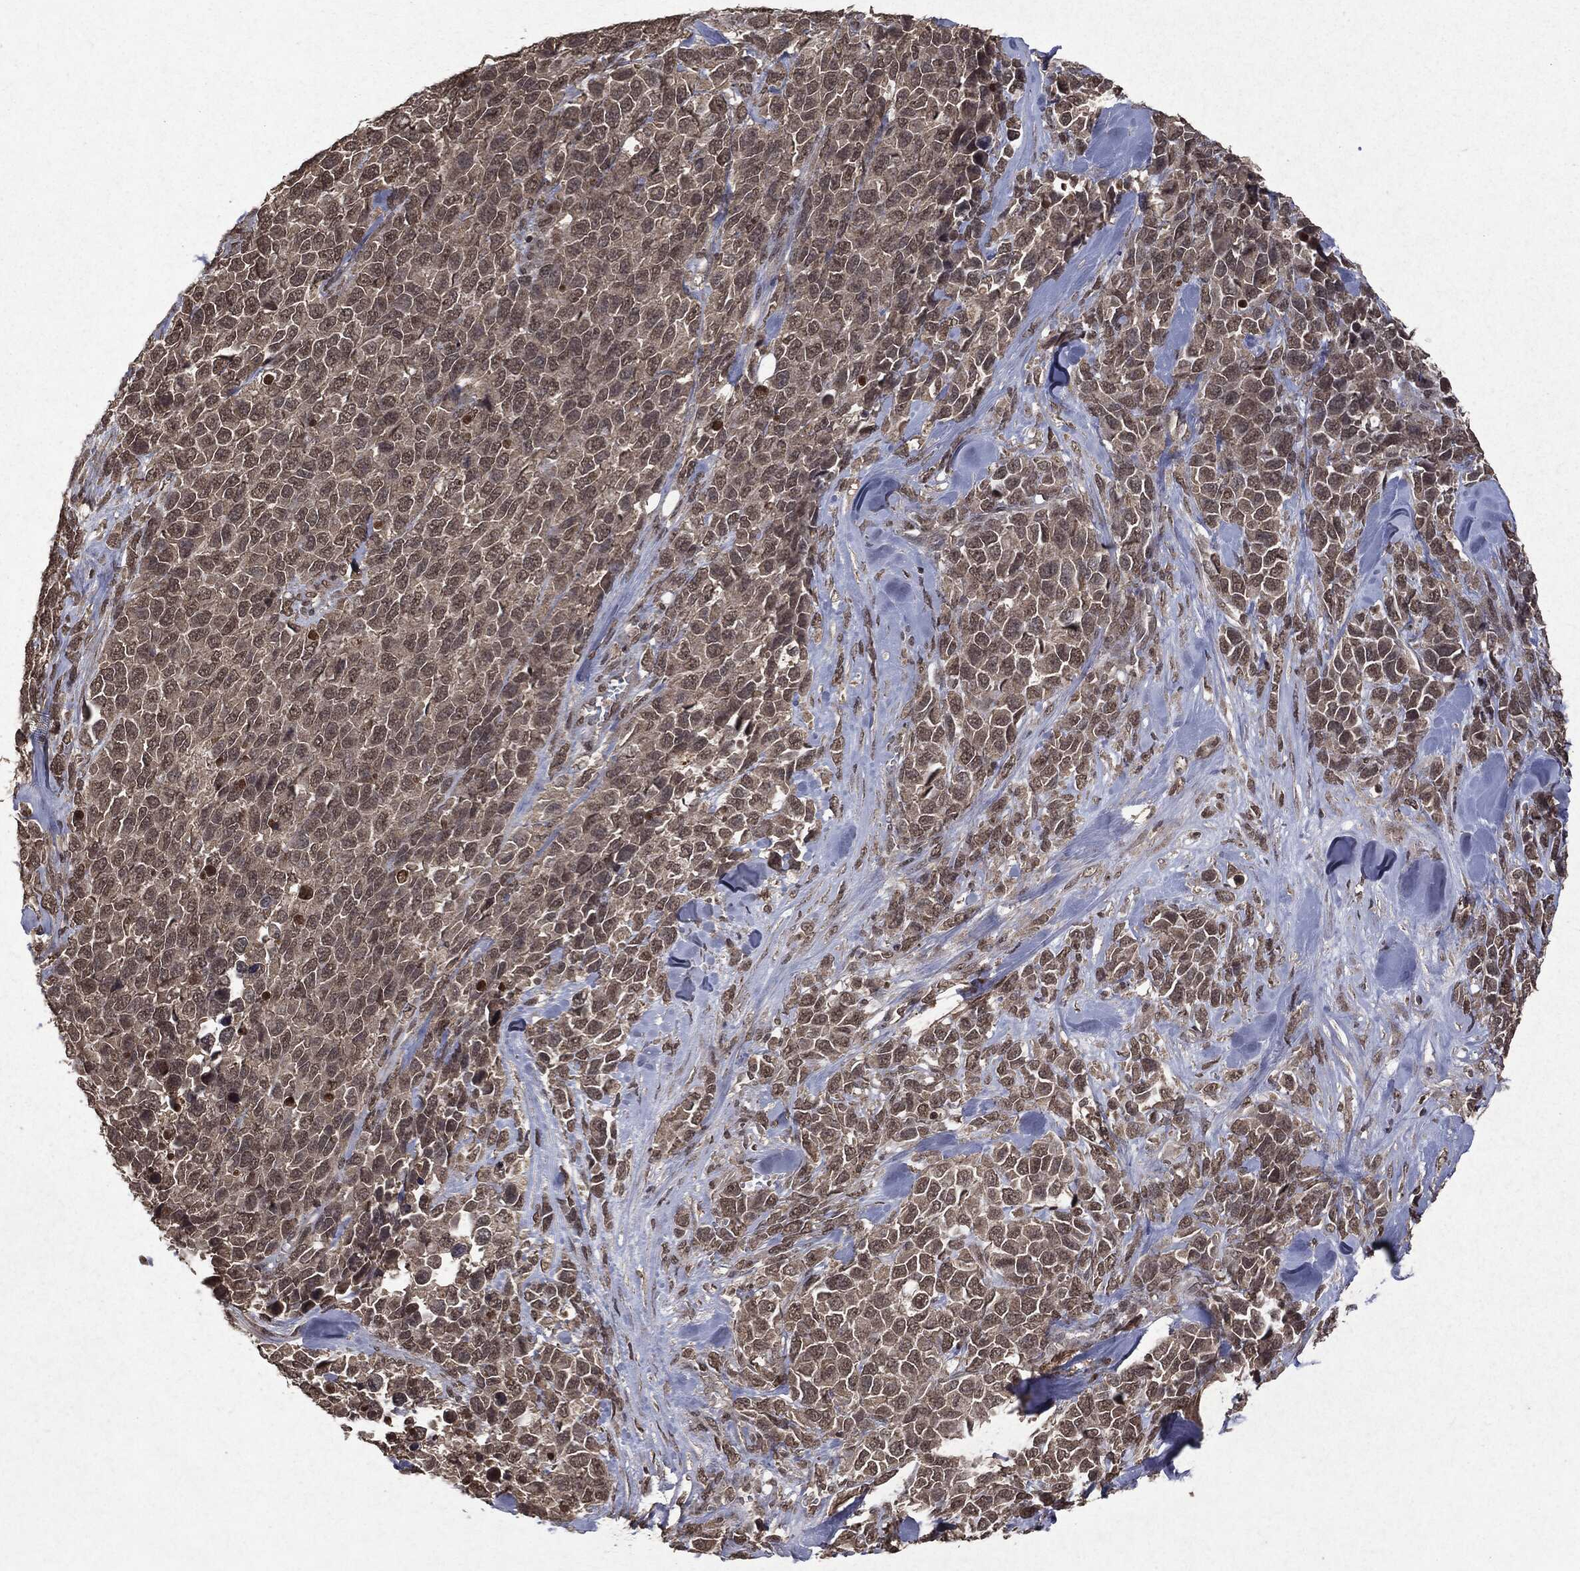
{"staining": {"intensity": "negative", "quantity": "none", "location": "none"}, "tissue": "melanoma", "cell_type": "Tumor cells", "image_type": "cancer", "snomed": [{"axis": "morphology", "description": "Malignant melanoma, Metastatic site"}, {"axis": "topography", "description": "Skin"}], "caption": "IHC histopathology image of malignant melanoma (metastatic site) stained for a protein (brown), which reveals no expression in tumor cells.", "gene": "PEBP1", "patient": {"sex": "male", "age": 84}}